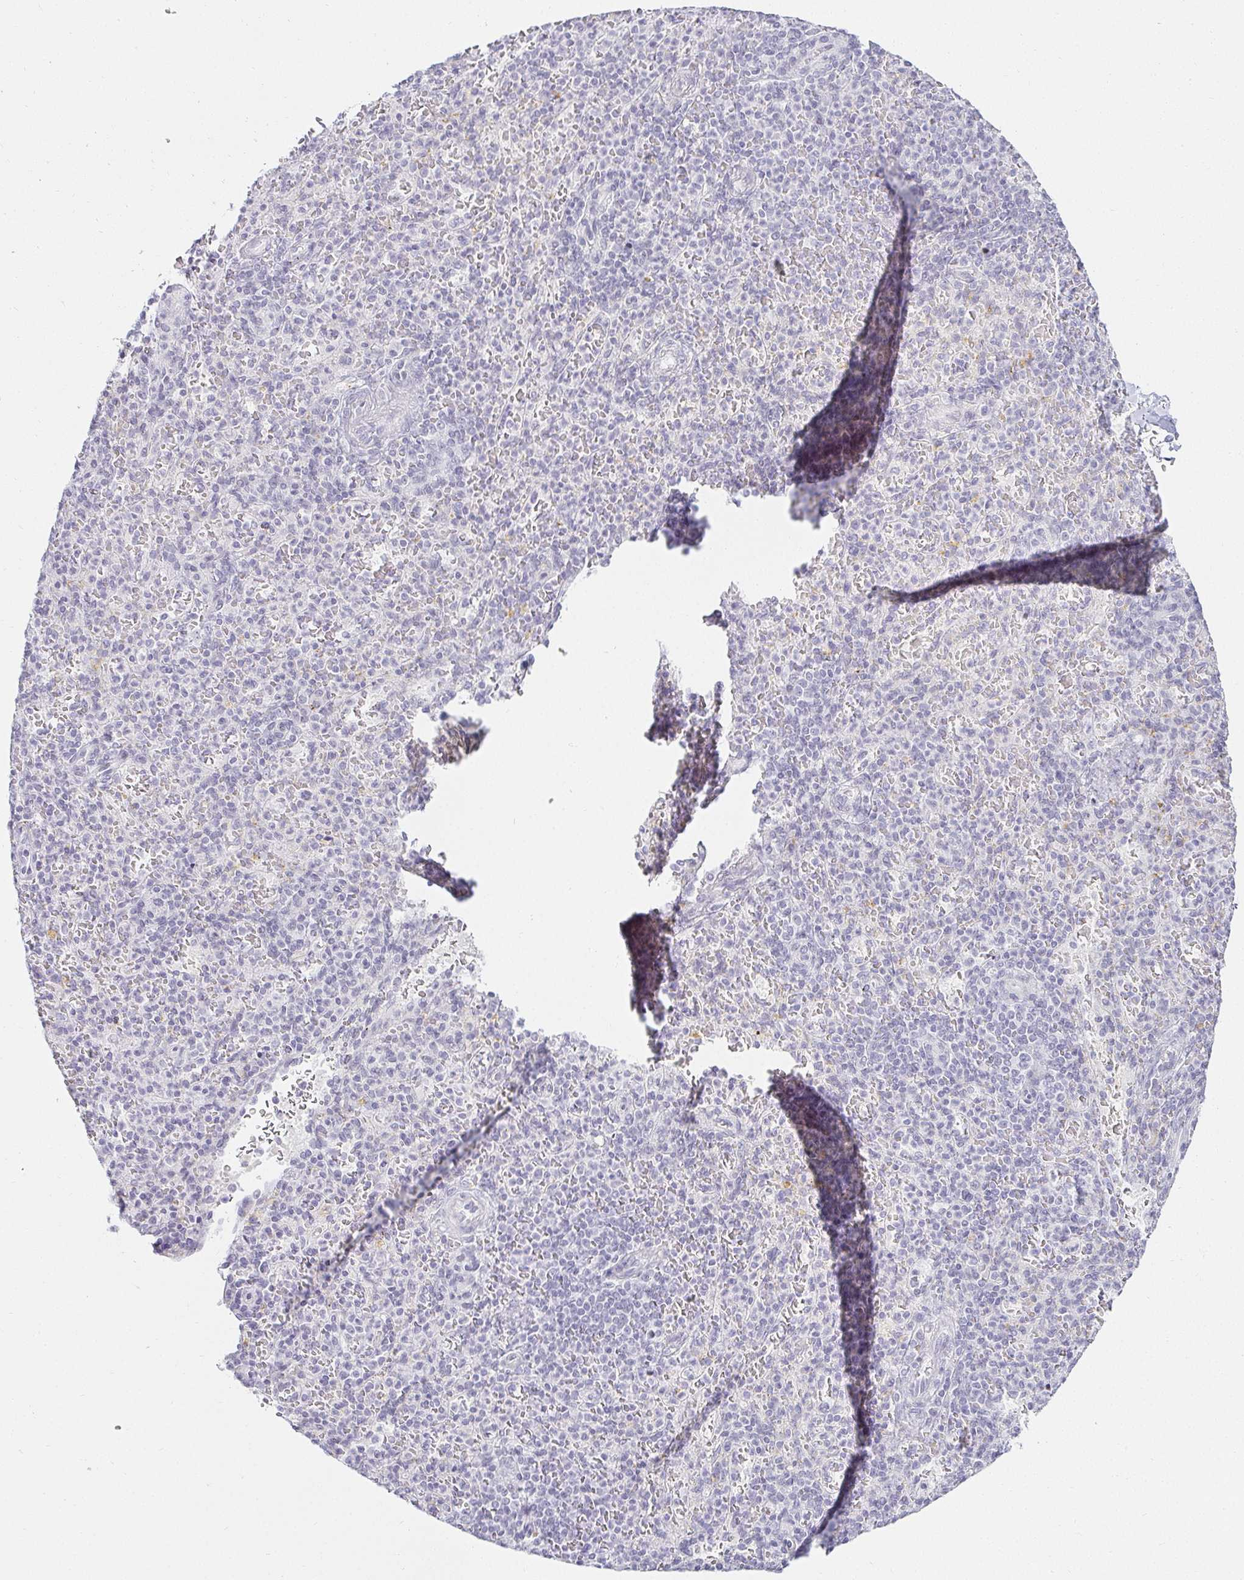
{"staining": {"intensity": "negative", "quantity": "none", "location": "none"}, "tissue": "spleen", "cell_type": "Cells in red pulp", "image_type": "normal", "snomed": [{"axis": "morphology", "description": "Normal tissue, NOS"}, {"axis": "topography", "description": "Spleen"}], "caption": "Human spleen stained for a protein using immunohistochemistry reveals no positivity in cells in red pulp.", "gene": "ACAN", "patient": {"sex": "female", "age": 74}}